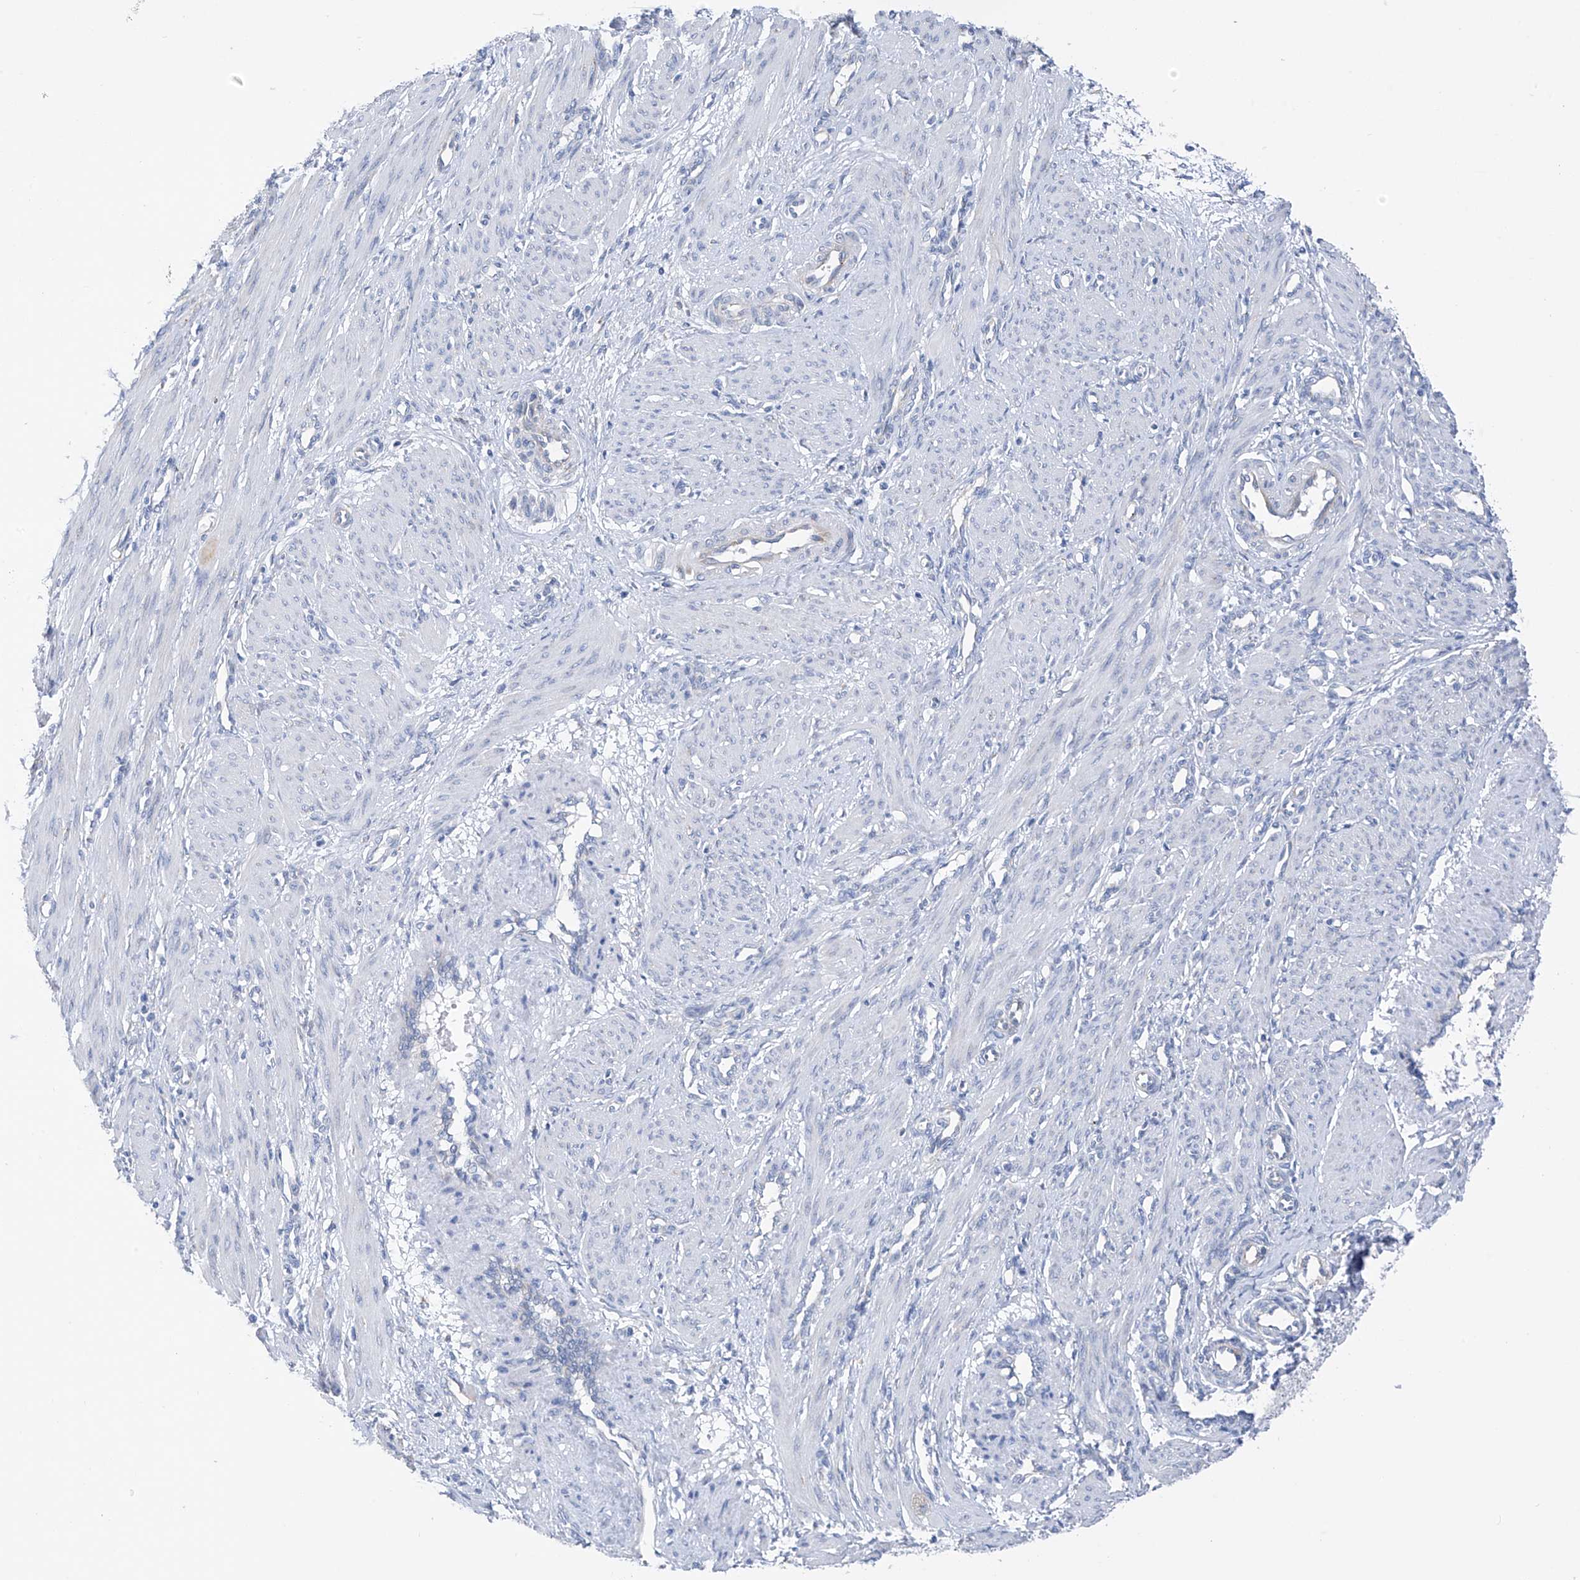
{"staining": {"intensity": "negative", "quantity": "none", "location": "none"}, "tissue": "smooth muscle", "cell_type": "Smooth muscle cells", "image_type": "normal", "snomed": [{"axis": "morphology", "description": "Normal tissue, NOS"}, {"axis": "topography", "description": "Endometrium"}], "caption": "Human smooth muscle stained for a protein using immunohistochemistry (IHC) exhibits no expression in smooth muscle cells.", "gene": "RCN2", "patient": {"sex": "female", "age": 33}}